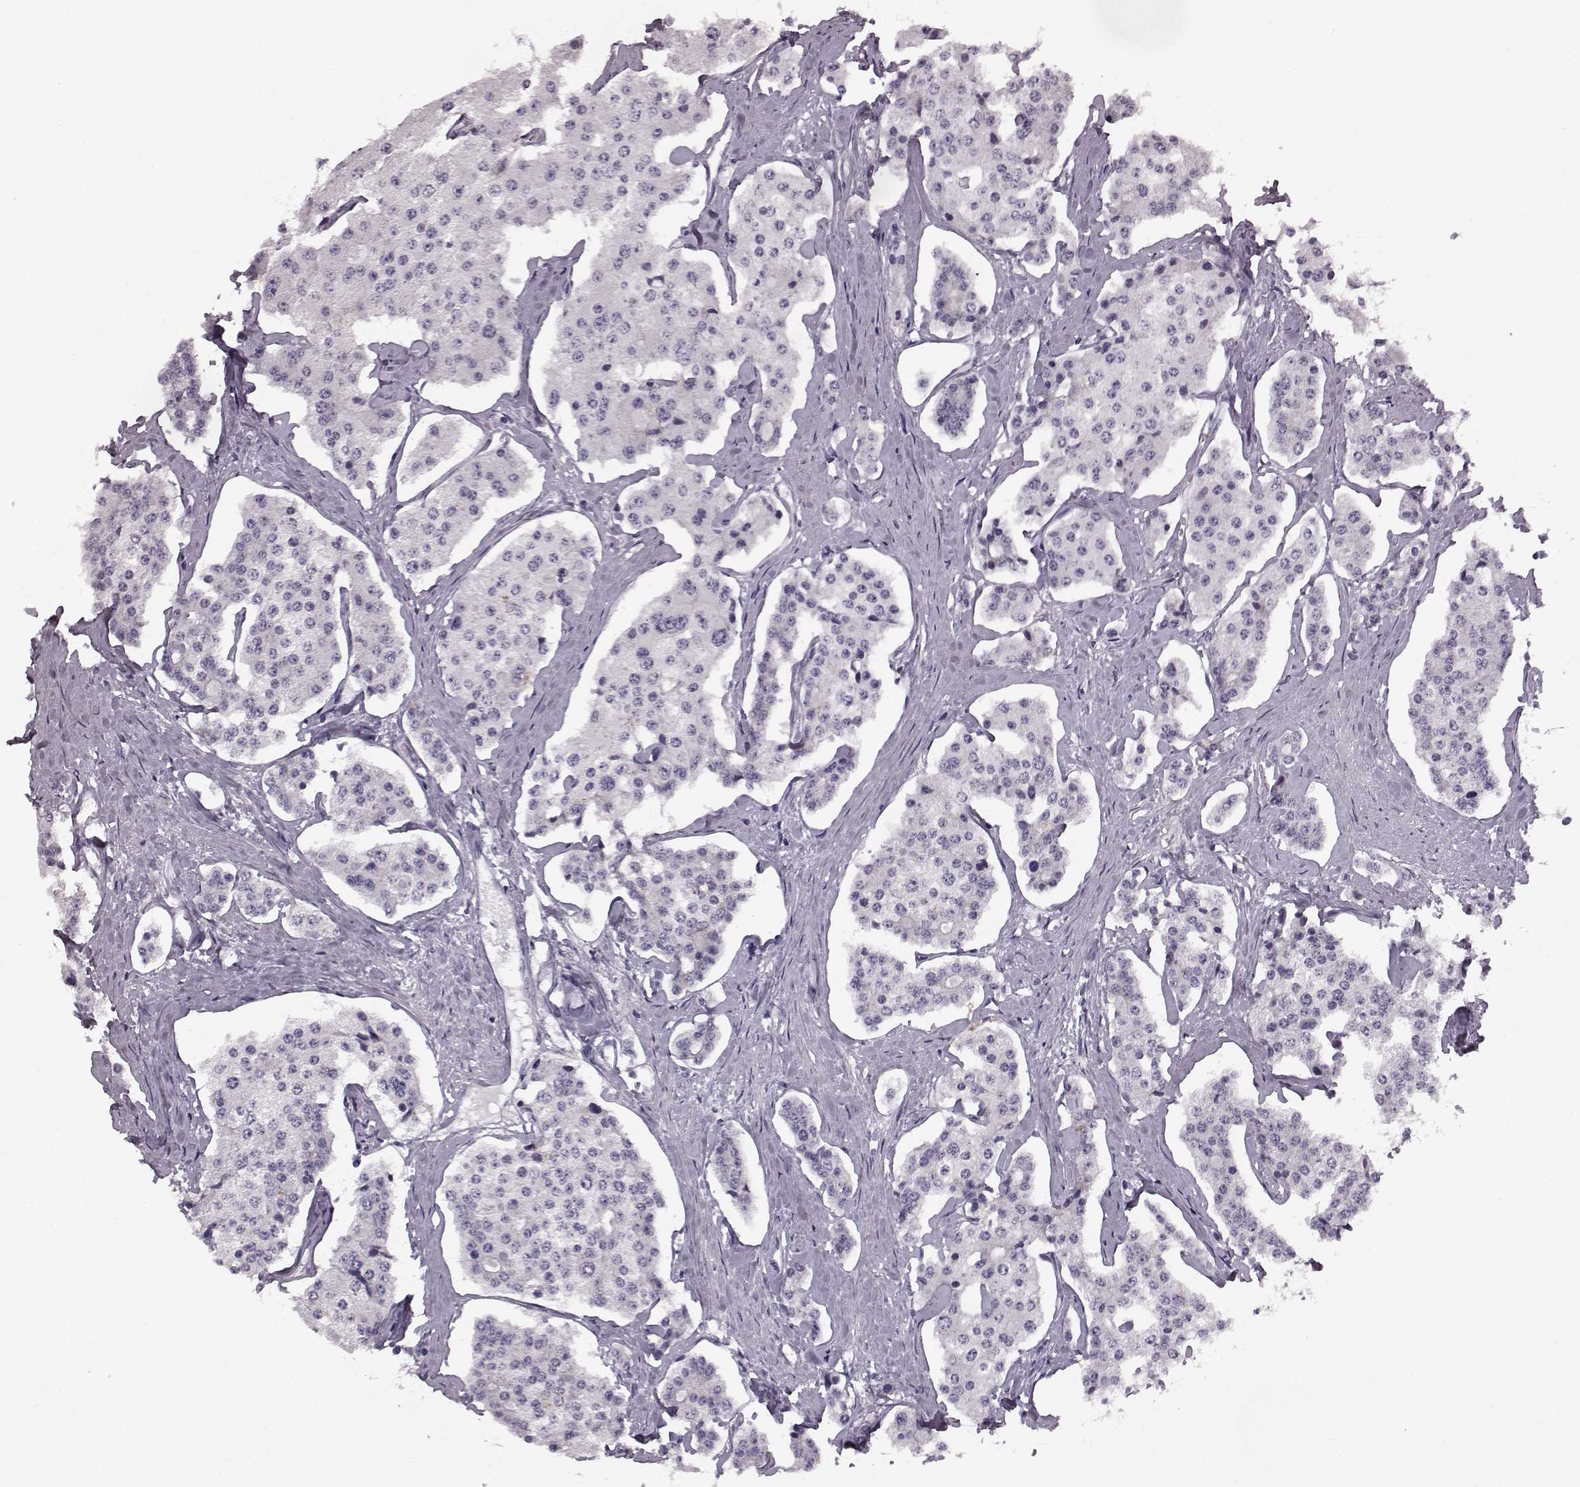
{"staining": {"intensity": "negative", "quantity": "none", "location": "none"}, "tissue": "carcinoid", "cell_type": "Tumor cells", "image_type": "cancer", "snomed": [{"axis": "morphology", "description": "Carcinoid, malignant, NOS"}, {"axis": "topography", "description": "Small intestine"}], "caption": "High power microscopy image of an IHC photomicrograph of carcinoid, revealing no significant staining in tumor cells. (DAB IHC, high magnification).", "gene": "ODAD4", "patient": {"sex": "female", "age": 65}}